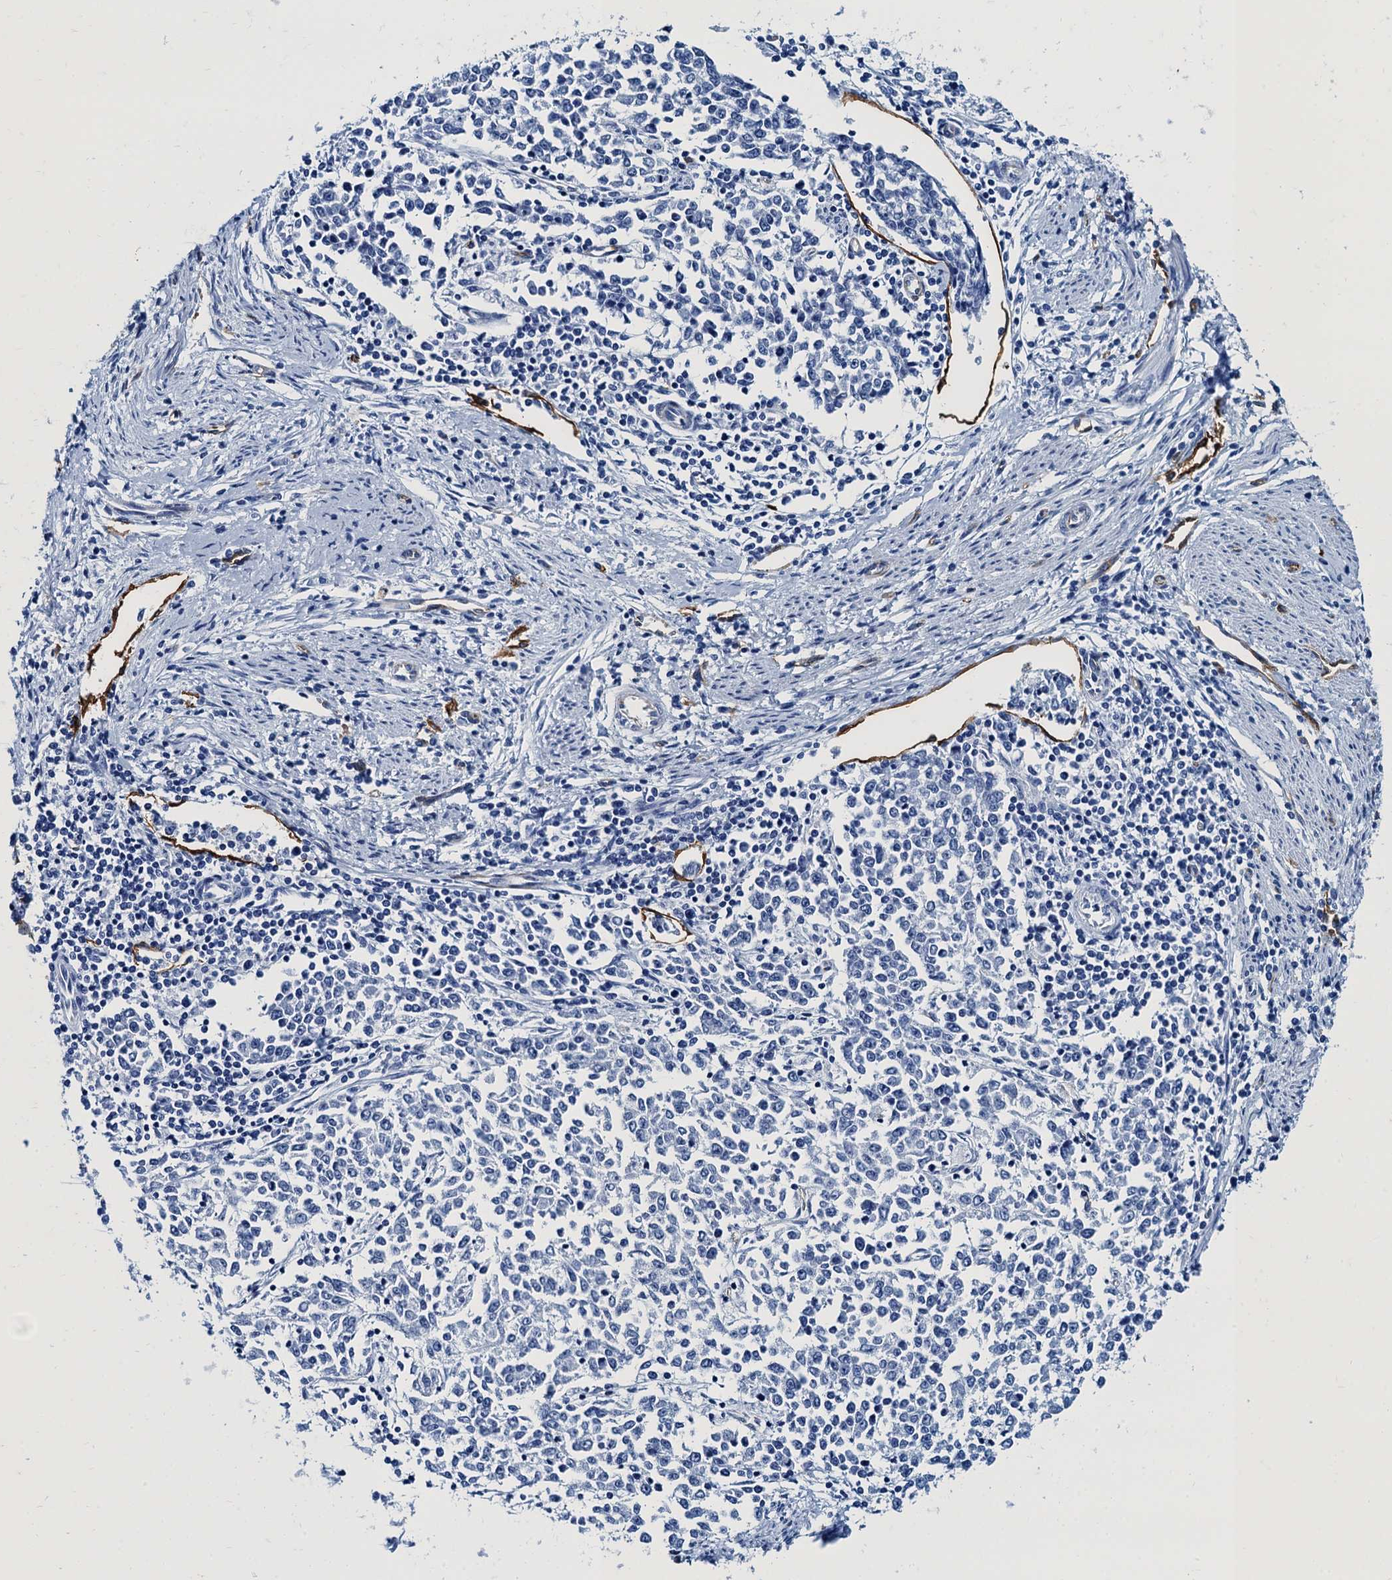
{"staining": {"intensity": "negative", "quantity": "none", "location": "none"}, "tissue": "endometrial cancer", "cell_type": "Tumor cells", "image_type": "cancer", "snomed": [{"axis": "morphology", "description": "Adenocarcinoma, NOS"}, {"axis": "topography", "description": "Endometrium"}], "caption": "The image displays no staining of tumor cells in endometrial cancer (adenocarcinoma).", "gene": "CAVIN2", "patient": {"sex": "female", "age": 50}}